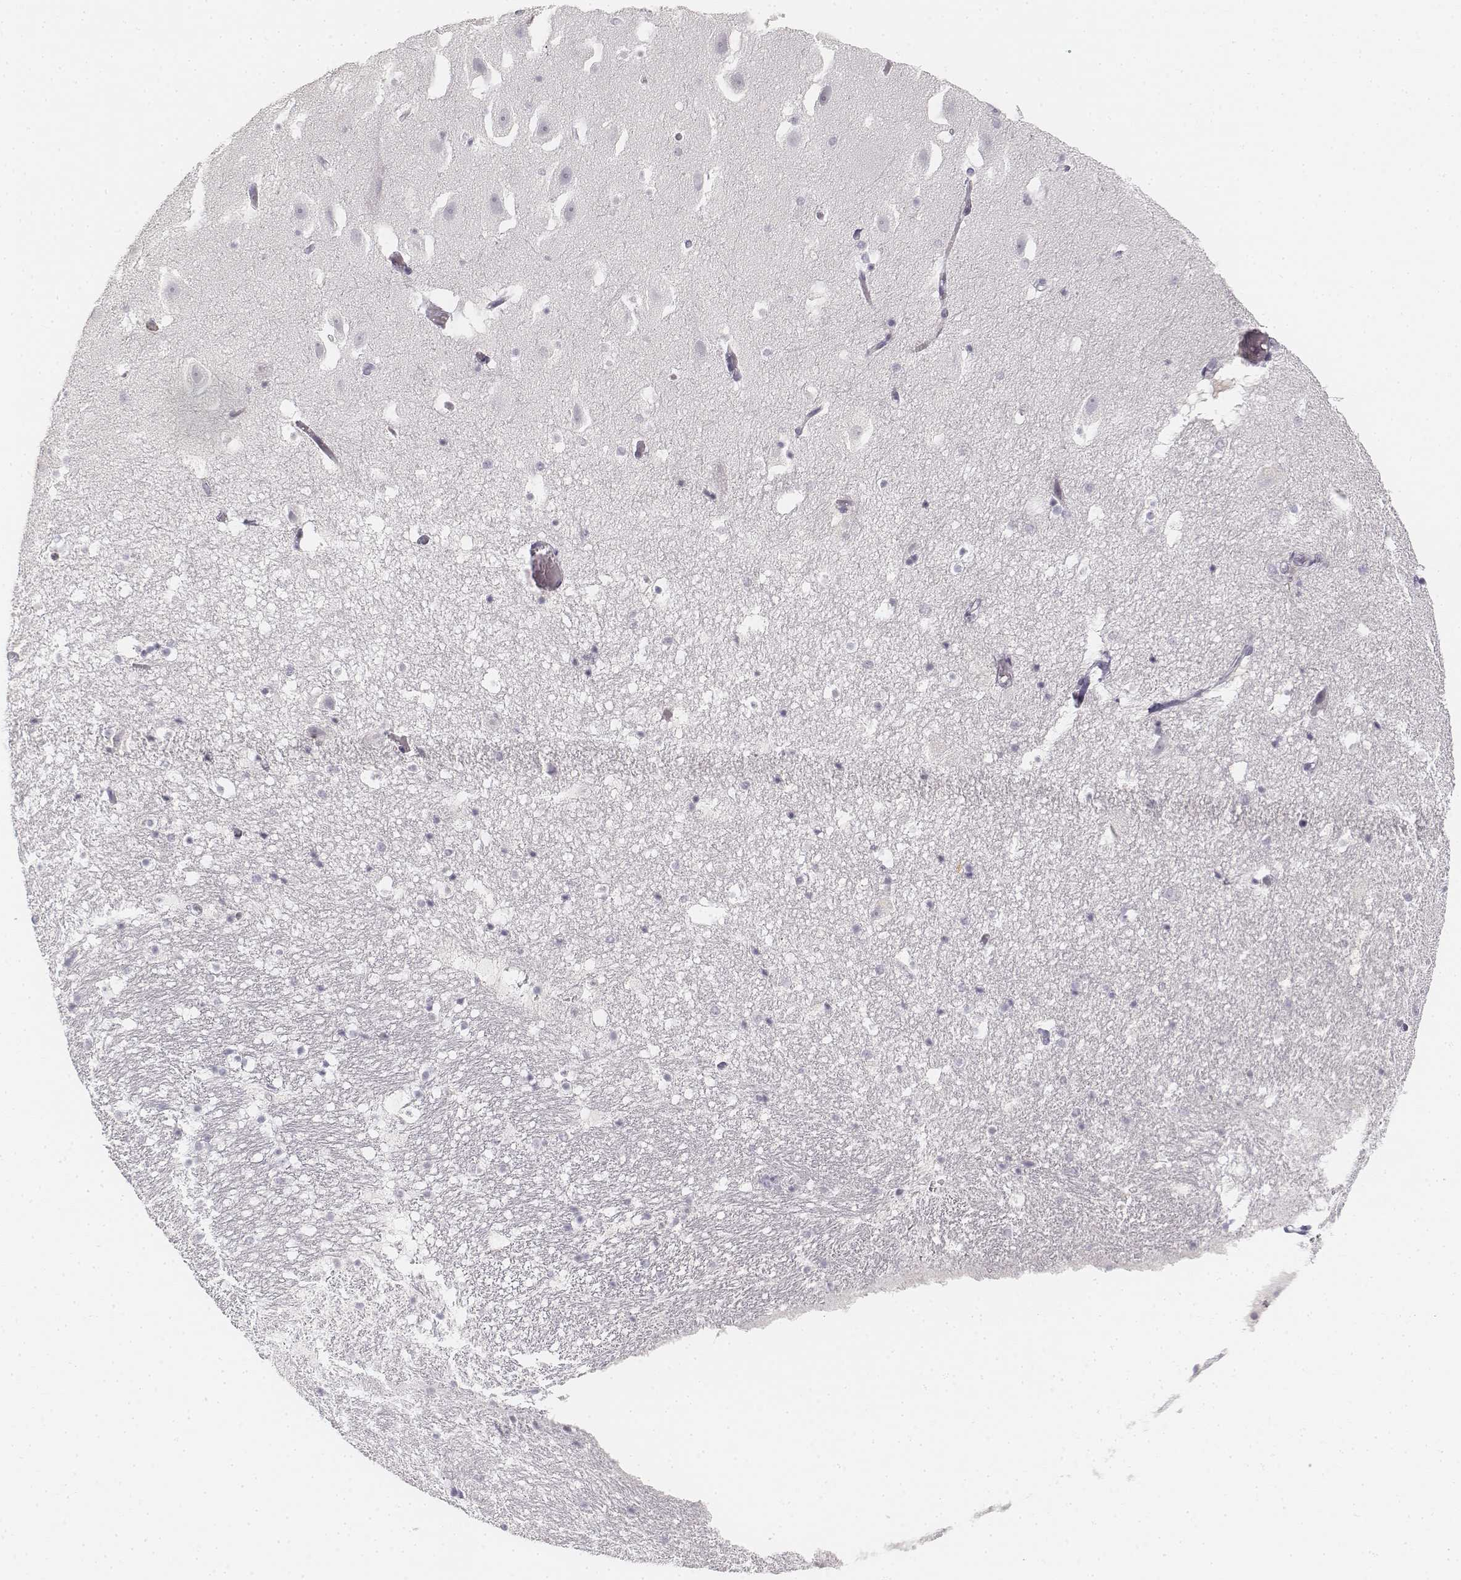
{"staining": {"intensity": "negative", "quantity": "none", "location": "none"}, "tissue": "hippocampus", "cell_type": "Glial cells", "image_type": "normal", "snomed": [{"axis": "morphology", "description": "Normal tissue, NOS"}, {"axis": "topography", "description": "Hippocampus"}], "caption": "Photomicrograph shows no protein expression in glial cells of normal hippocampus.", "gene": "DSG4", "patient": {"sex": "male", "age": 26}}